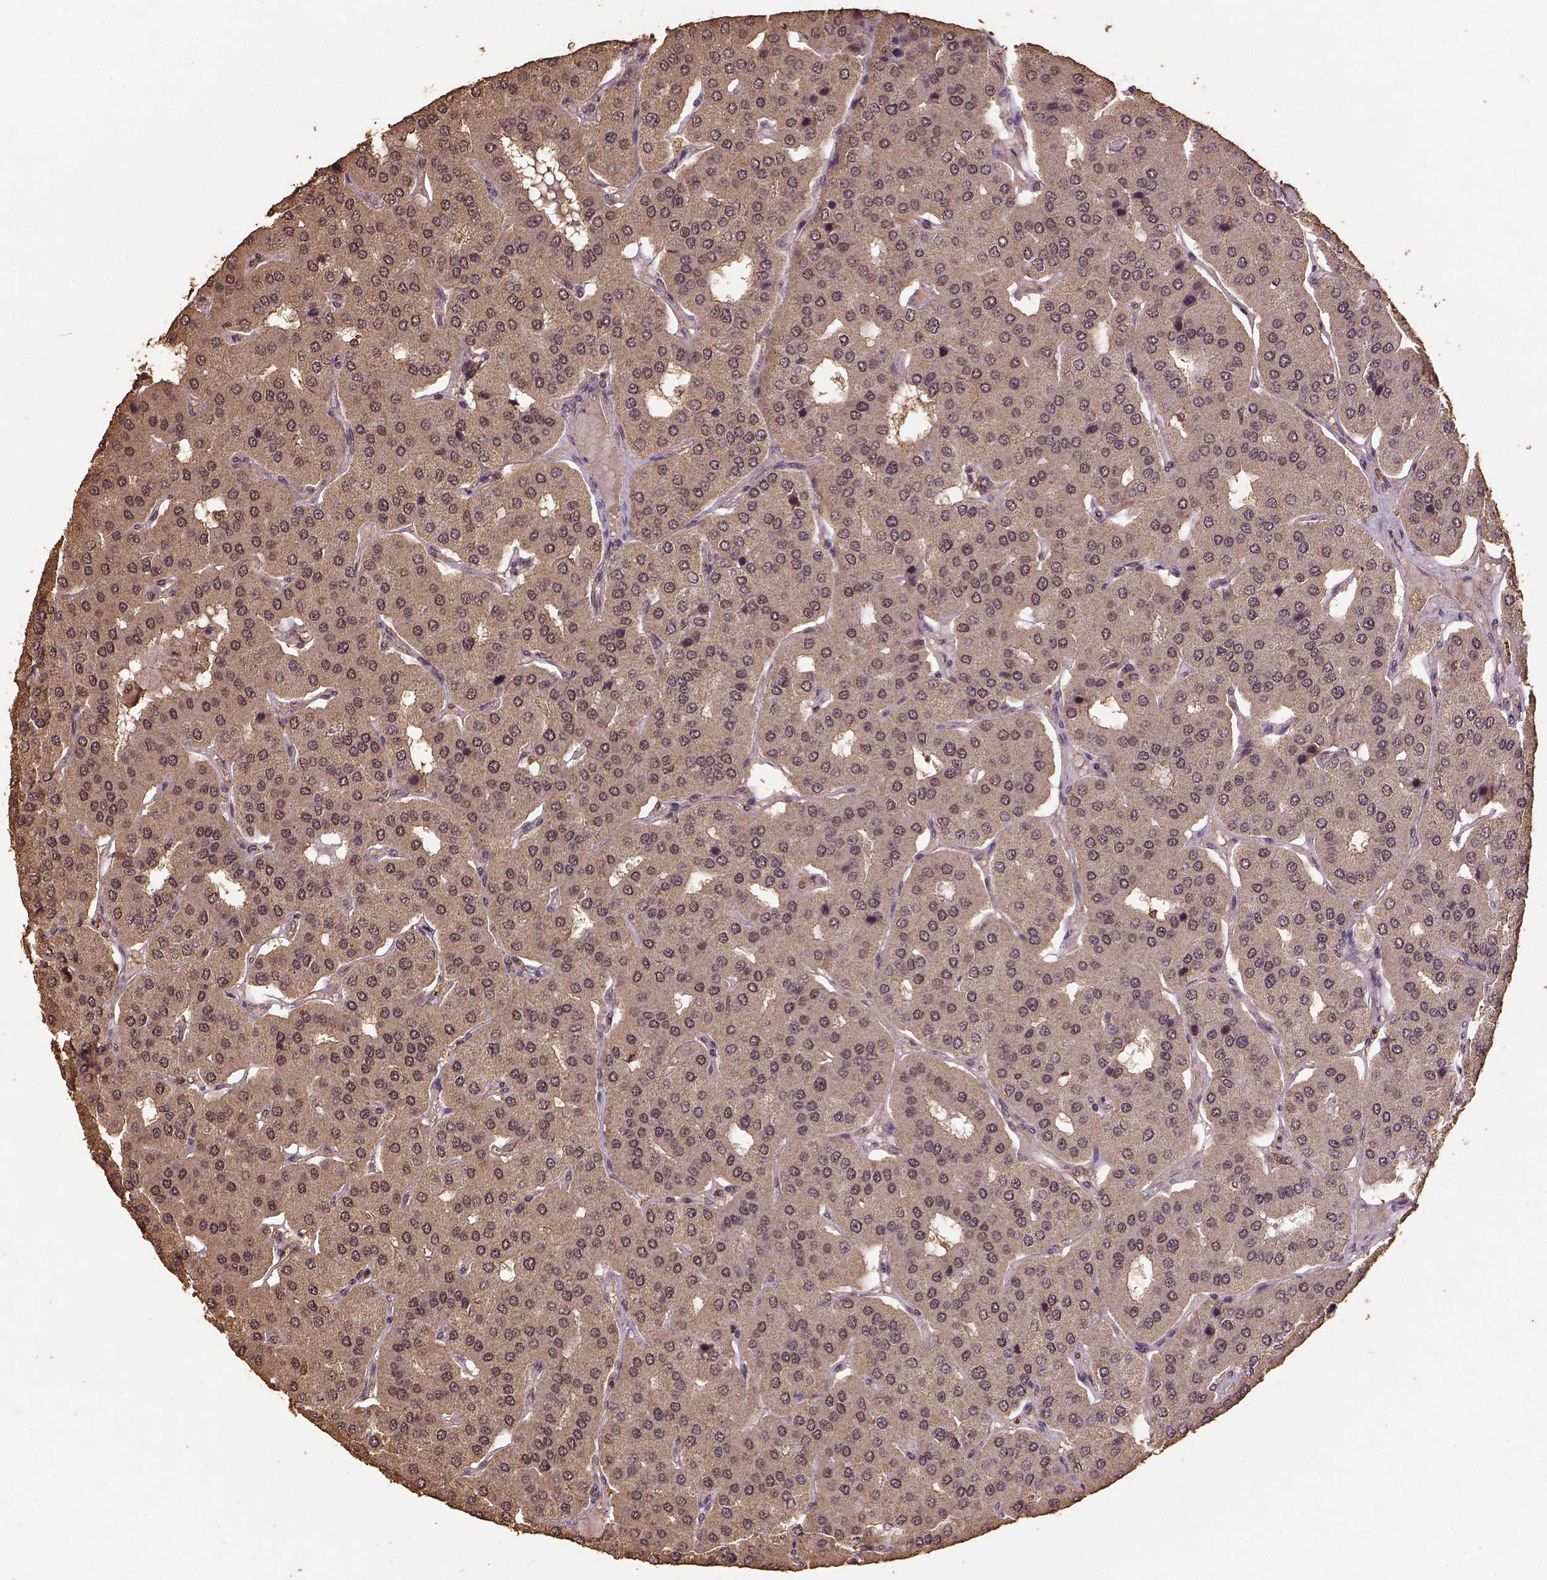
{"staining": {"intensity": "weak", "quantity": ">75%", "location": "cytoplasmic/membranous,nuclear"}, "tissue": "parathyroid gland", "cell_type": "Glandular cells", "image_type": "normal", "snomed": [{"axis": "morphology", "description": "Normal tissue, NOS"}, {"axis": "morphology", "description": "Adenoma, NOS"}, {"axis": "topography", "description": "Parathyroid gland"}], "caption": "This image displays immunohistochemistry staining of normal parathyroid gland, with low weak cytoplasmic/membranous,nuclear expression in about >75% of glandular cells.", "gene": "NACC1", "patient": {"sex": "female", "age": 86}}